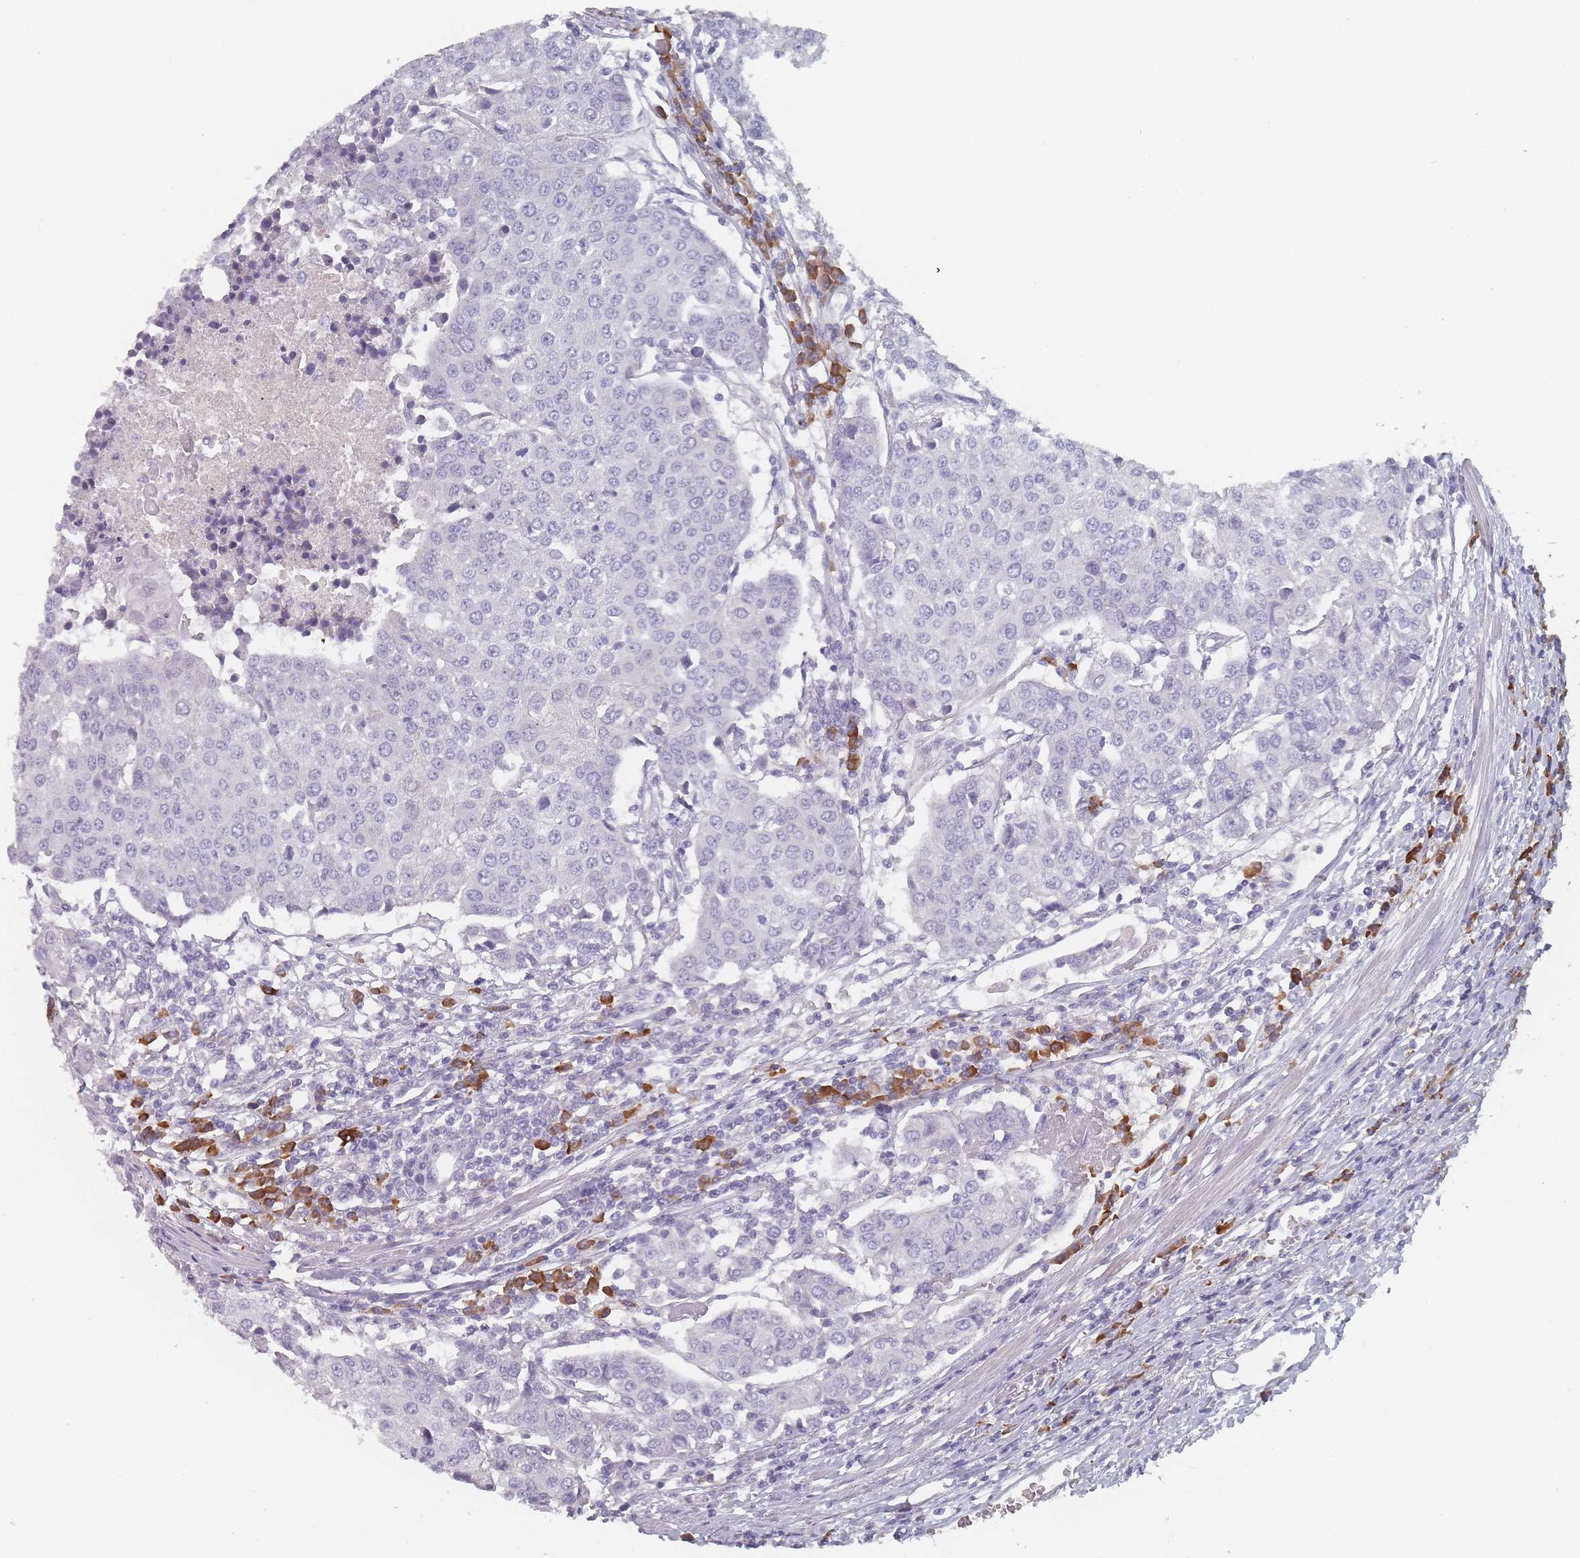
{"staining": {"intensity": "negative", "quantity": "none", "location": "none"}, "tissue": "urothelial cancer", "cell_type": "Tumor cells", "image_type": "cancer", "snomed": [{"axis": "morphology", "description": "Urothelial carcinoma, High grade"}, {"axis": "topography", "description": "Urinary bladder"}], "caption": "A photomicrograph of urothelial cancer stained for a protein shows no brown staining in tumor cells. (DAB (3,3'-diaminobenzidine) immunohistochemistry (IHC), high magnification).", "gene": "SLC35E4", "patient": {"sex": "female", "age": 85}}